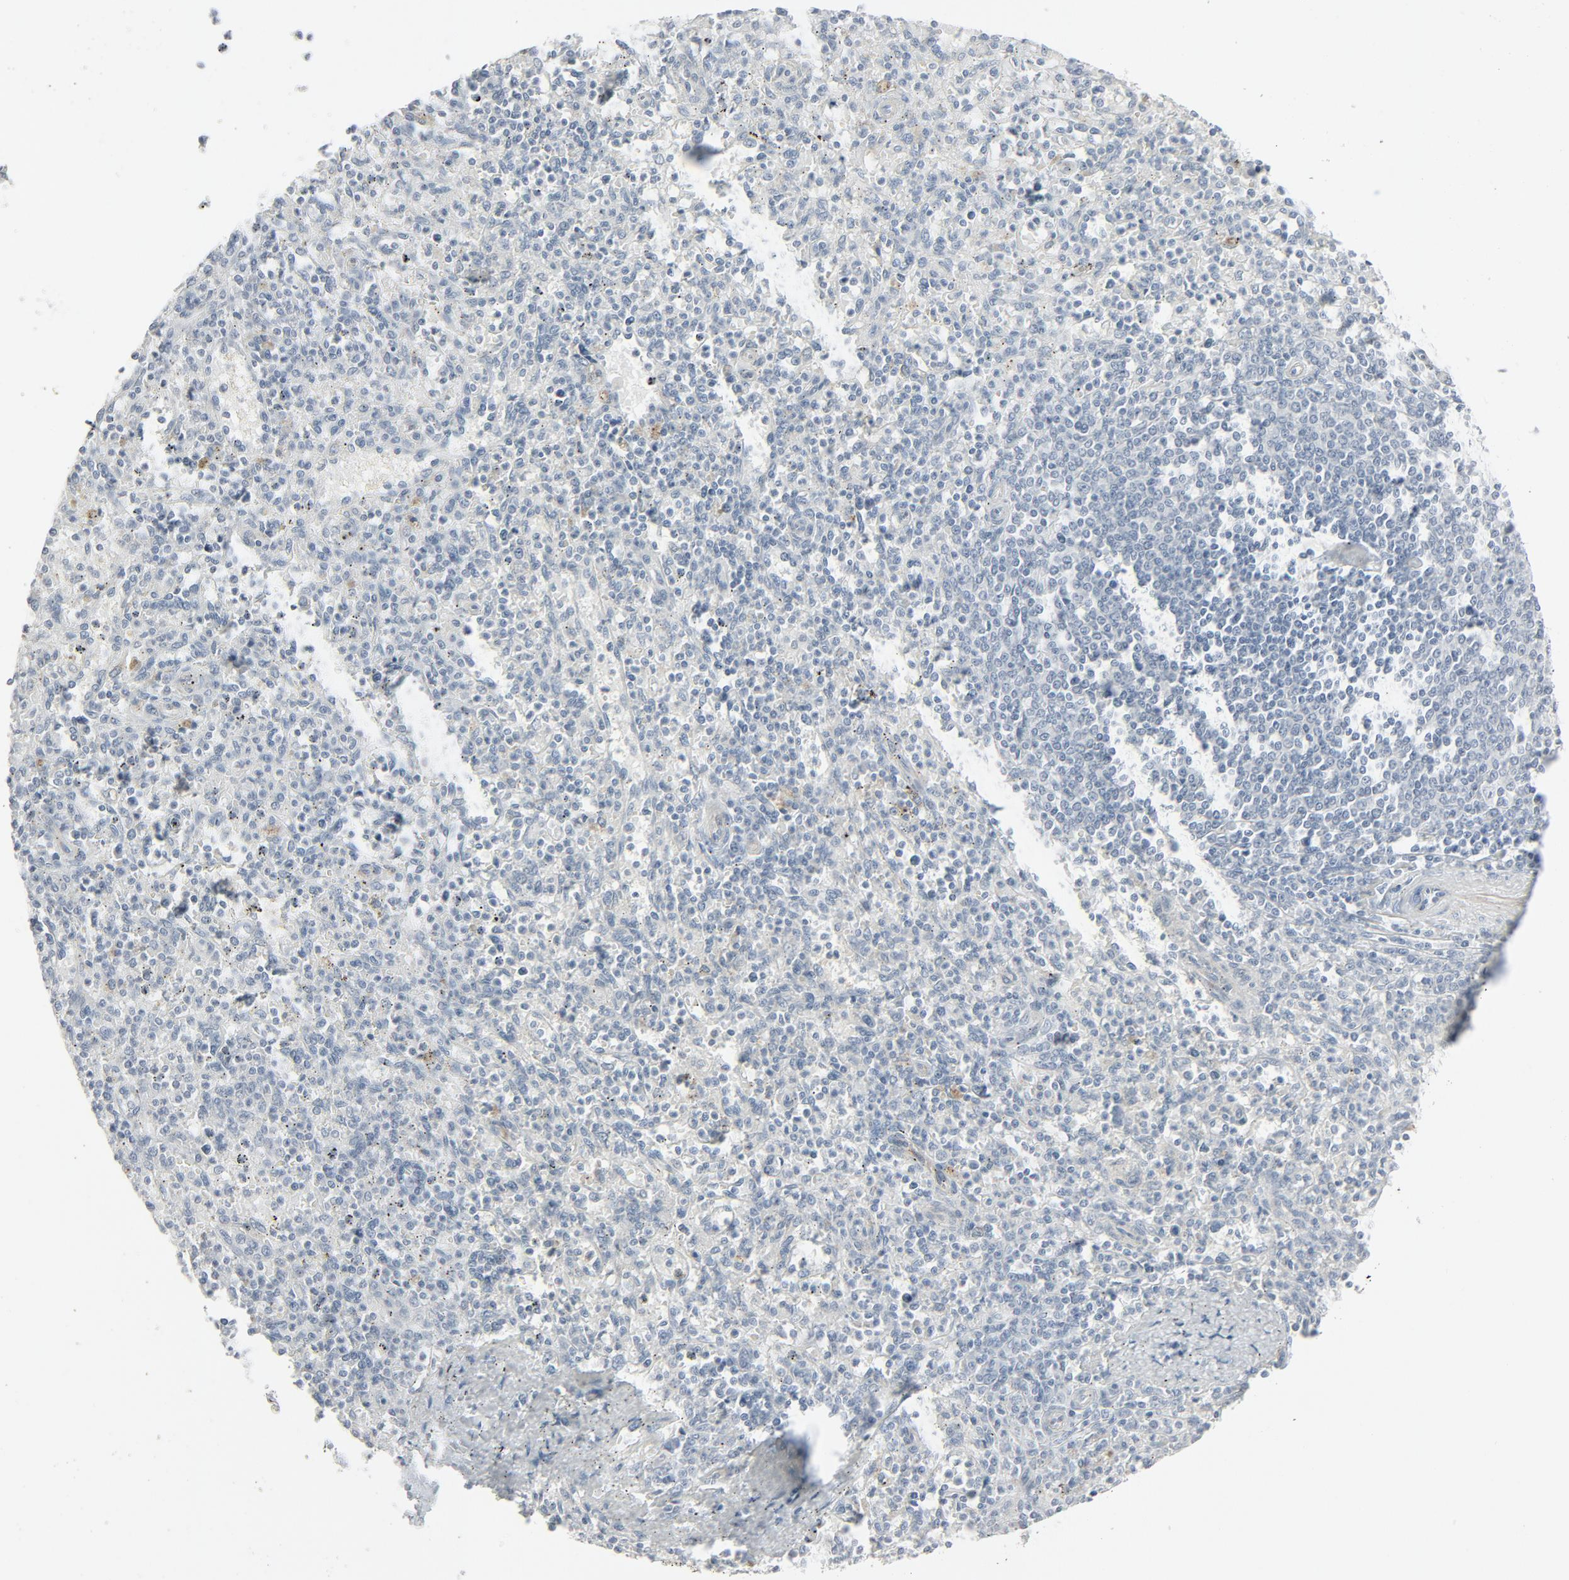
{"staining": {"intensity": "negative", "quantity": "none", "location": "none"}, "tissue": "spleen", "cell_type": "Cells in red pulp", "image_type": "normal", "snomed": [{"axis": "morphology", "description": "Normal tissue, NOS"}, {"axis": "topography", "description": "Spleen"}], "caption": "IHC histopathology image of benign spleen: spleen stained with DAB shows no significant protein staining in cells in red pulp.", "gene": "FGFR3", "patient": {"sex": "male", "age": 72}}